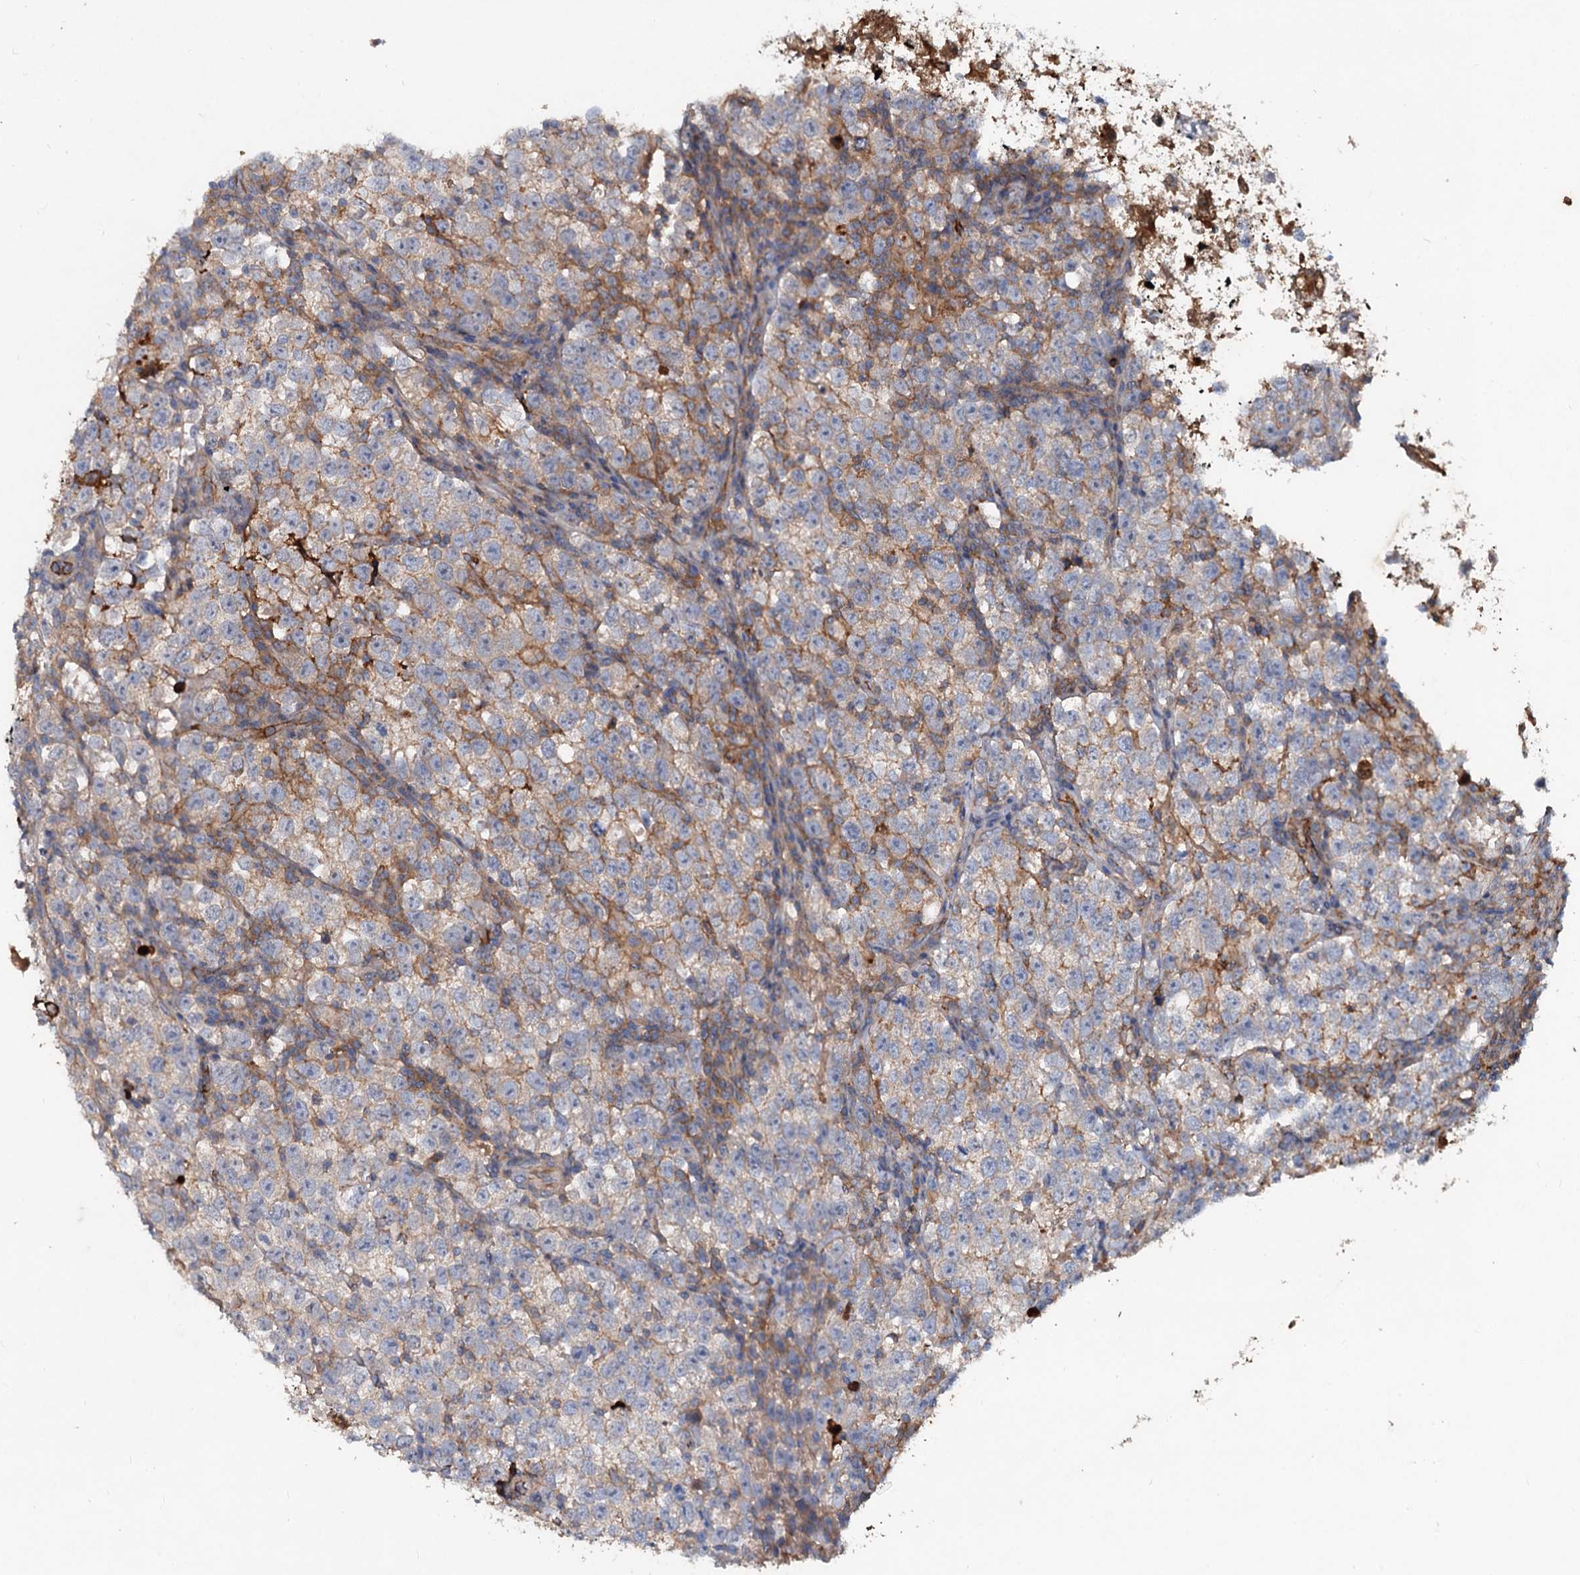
{"staining": {"intensity": "moderate", "quantity": "<25%", "location": "cytoplasmic/membranous"}, "tissue": "testis cancer", "cell_type": "Tumor cells", "image_type": "cancer", "snomed": [{"axis": "morphology", "description": "Normal tissue, NOS"}, {"axis": "morphology", "description": "Seminoma, NOS"}, {"axis": "topography", "description": "Testis"}], "caption": "High-magnification brightfield microscopy of testis cancer (seminoma) stained with DAB (brown) and counterstained with hematoxylin (blue). tumor cells exhibit moderate cytoplasmic/membranous positivity is appreciated in approximately<25% of cells.", "gene": "CHRD", "patient": {"sex": "male", "age": 43}}